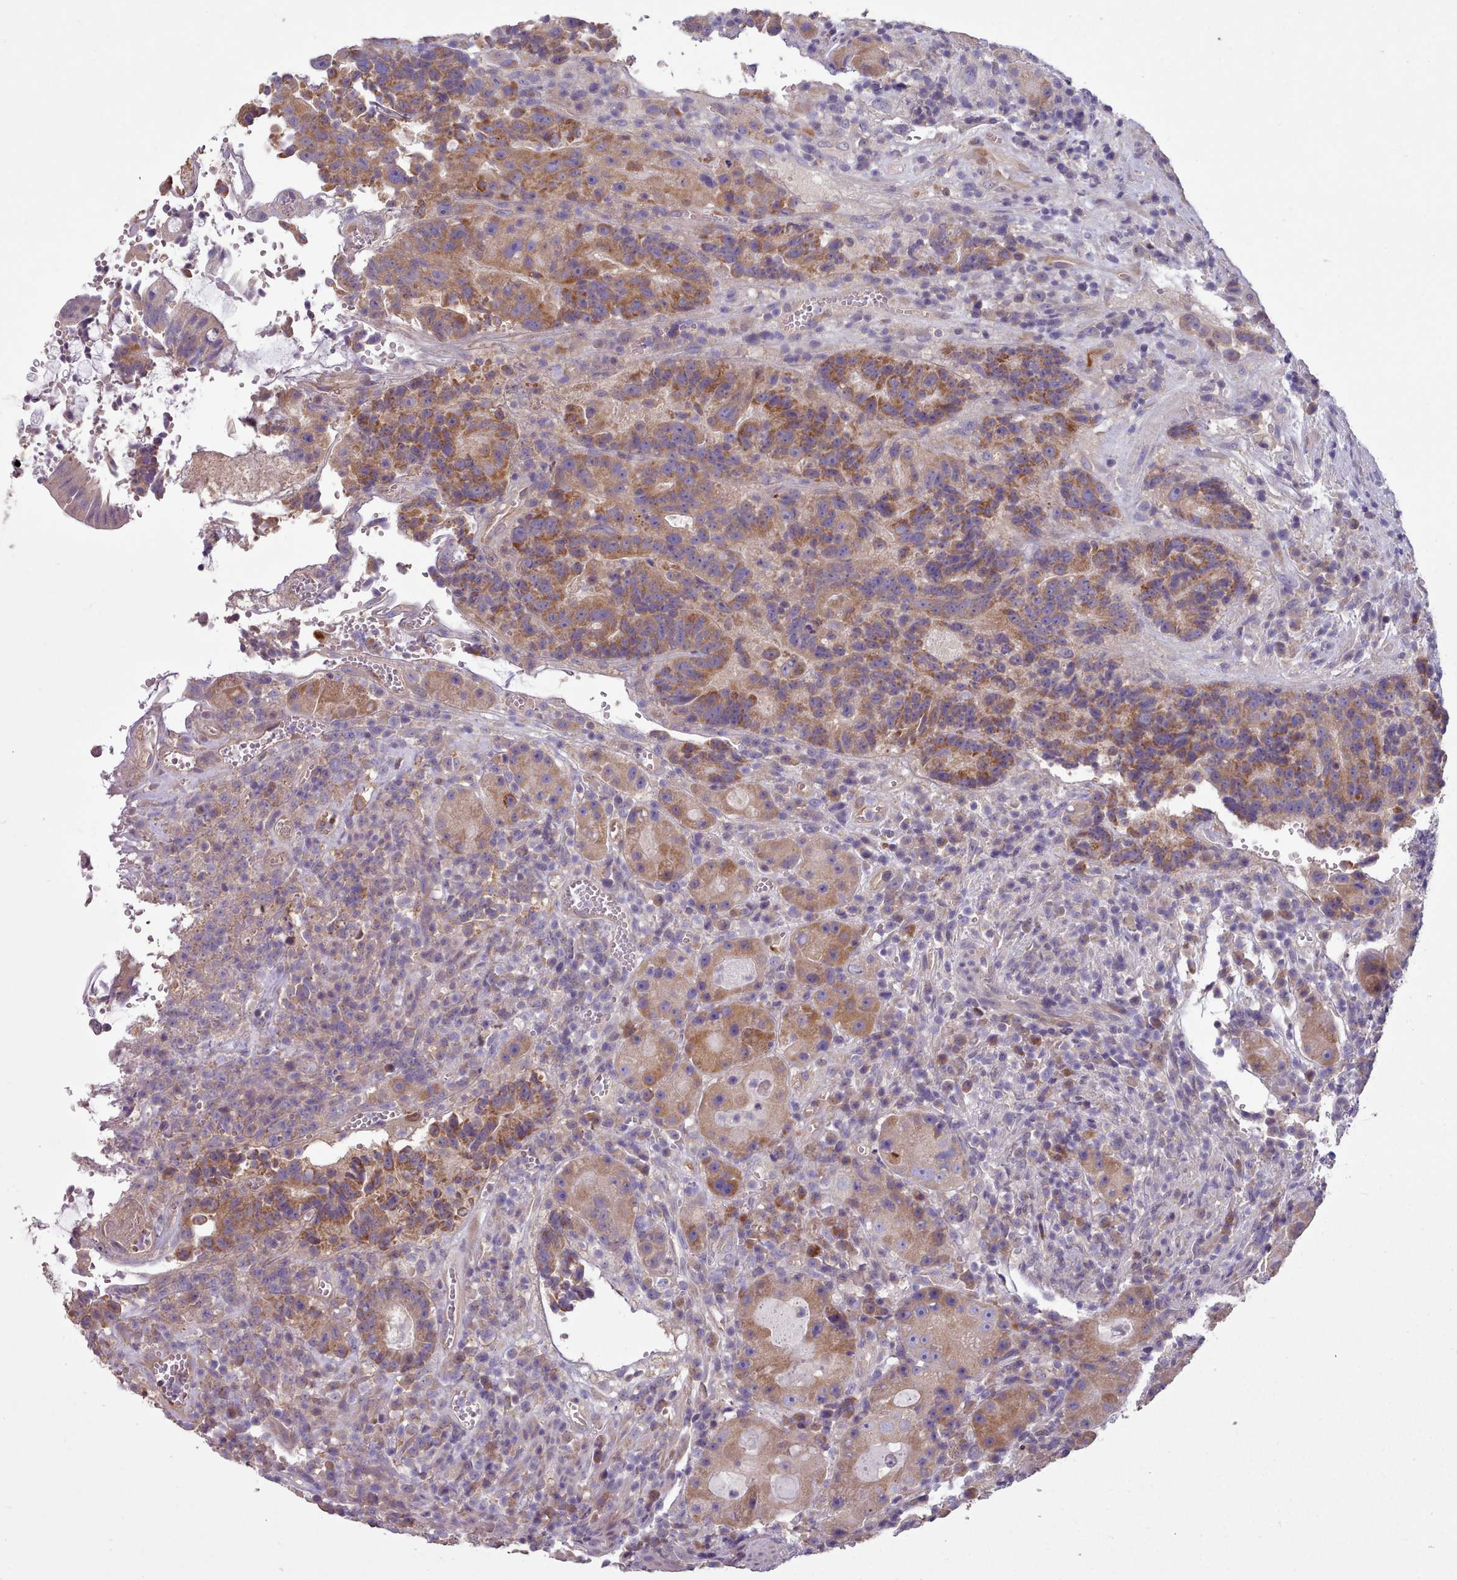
{"staining": {"intensity": "moderate", "quantity": ">75%", "location": "cytoplasmic/membranous"}, "tissue": "colorectal cancer", "cell_type": "Tumor cells", "image_type": "cancer", "snomed": [{"axis": "morphology", "description": "Adenocarcinoma, NOS"}, {"axis": "topography", "description": "Rectum"}], "caption": "Colorectal adenocarcinoma stained for a protein (brown) shows moderate cytoplasmic/membranous positive expression in approximately >75% of tumor cells.", "gene": "DPF1", "patient": {"sex": "male", "age": 69}}